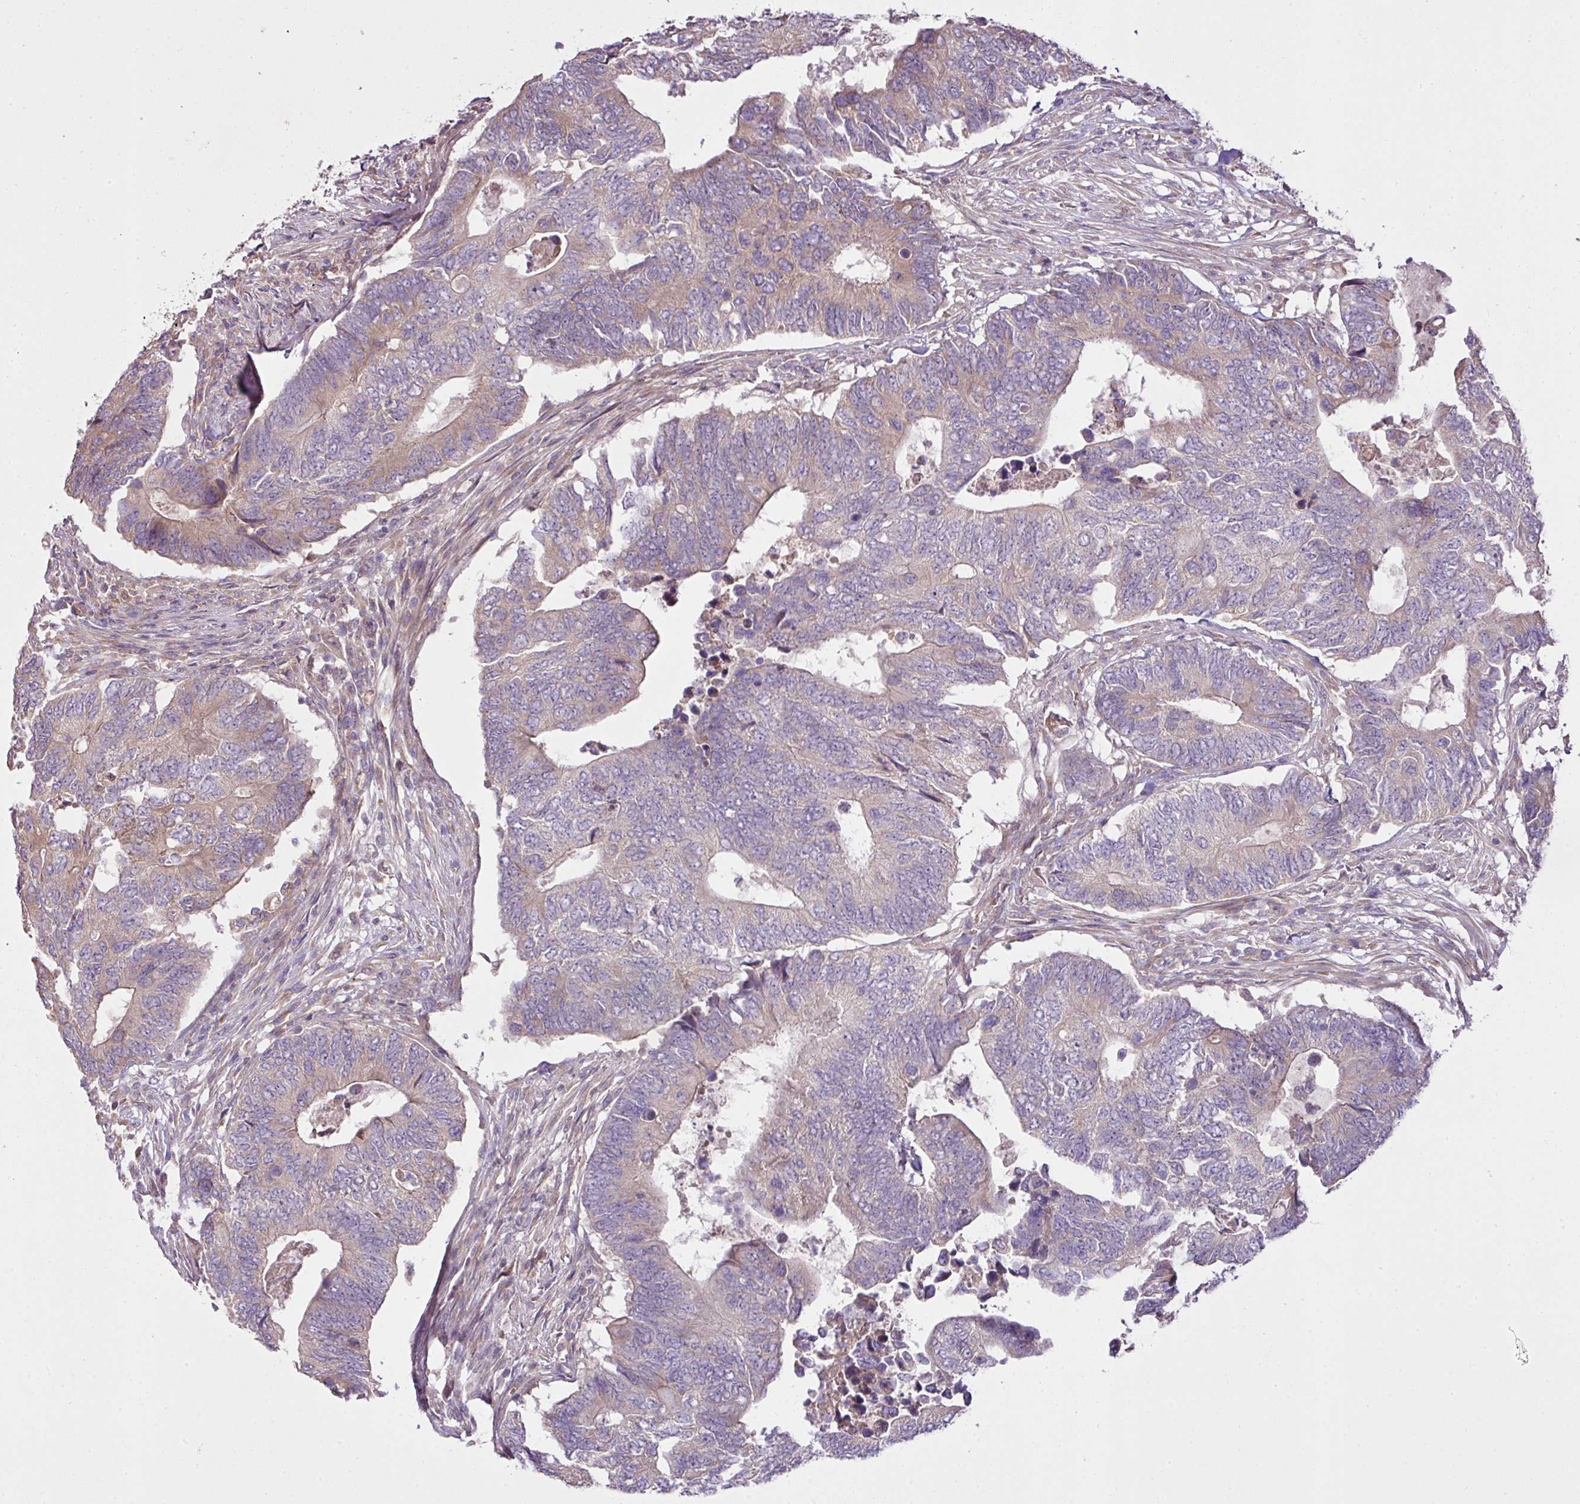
{"staining": {"intensity": "weak", "quantity": "<25%", "location": "cytoplasmic/membranous"}, "tissue": "colorectal cancer", "cell_type": "Tumor cells", "image_type": "cancer", "snomed": [{"axis": "morphology", "description": "Adenocarcinoma, NOS"}, {"axis": "topography", "description": "Colon"}], "caption": "This photomicrograph is of colorectal cancer stained with immunohistochemistry (IHC) to label a protein in brown with the nuclei are counter-stained blue. There is no staining in tumor cells. (DAB (3,3'-diaminobenzidine) immunohistochemistry (IHC) with hematoxylin counter stain).", "gene": "COX18", "patient": {"sex": "male", "age": 87}}